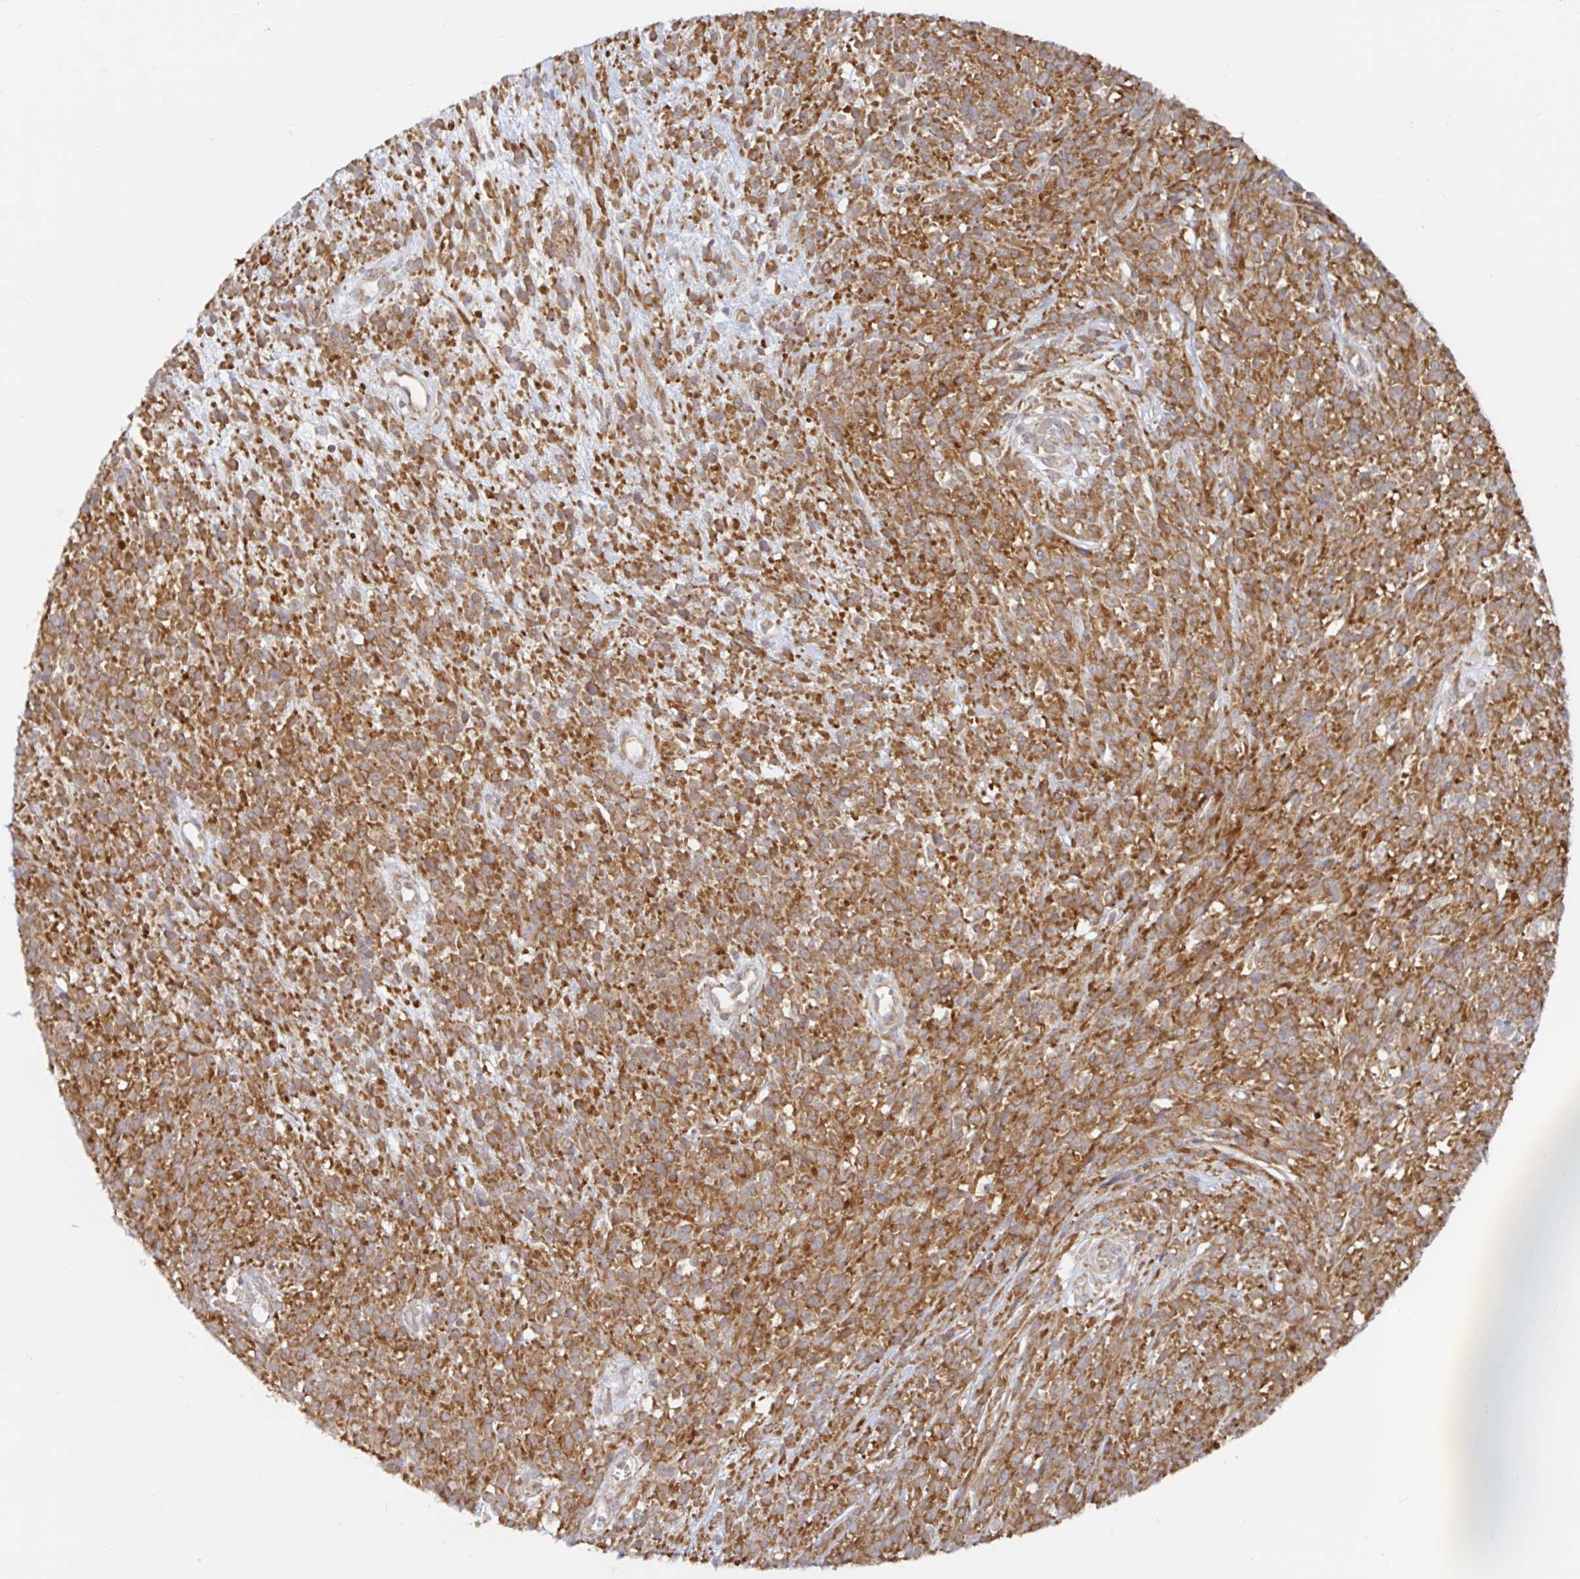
{"staining": {"intensity": "moderate", "quantity": ">75%", "location": "cytoplasmic/membranous"}, "tissue": "melanoma", "cell_type": "Tumor cells", "image_type": "cancer", "snomed": [{"axis": "morphology", "description": "Malignant melanoma, NOS"}, {"axis": "topography", "description": "Skin"}, {"axis": "topography", "description": "Skin of trunk"}], "caption": "Immunohistochemistry of human malignant melanoma demonstrates medium levels of moderate cytoplasmic/membranous expression in approximately >75% of tumor cells.", "gene": "LARP1", "patient": {"sex": "male", "age": 74}}